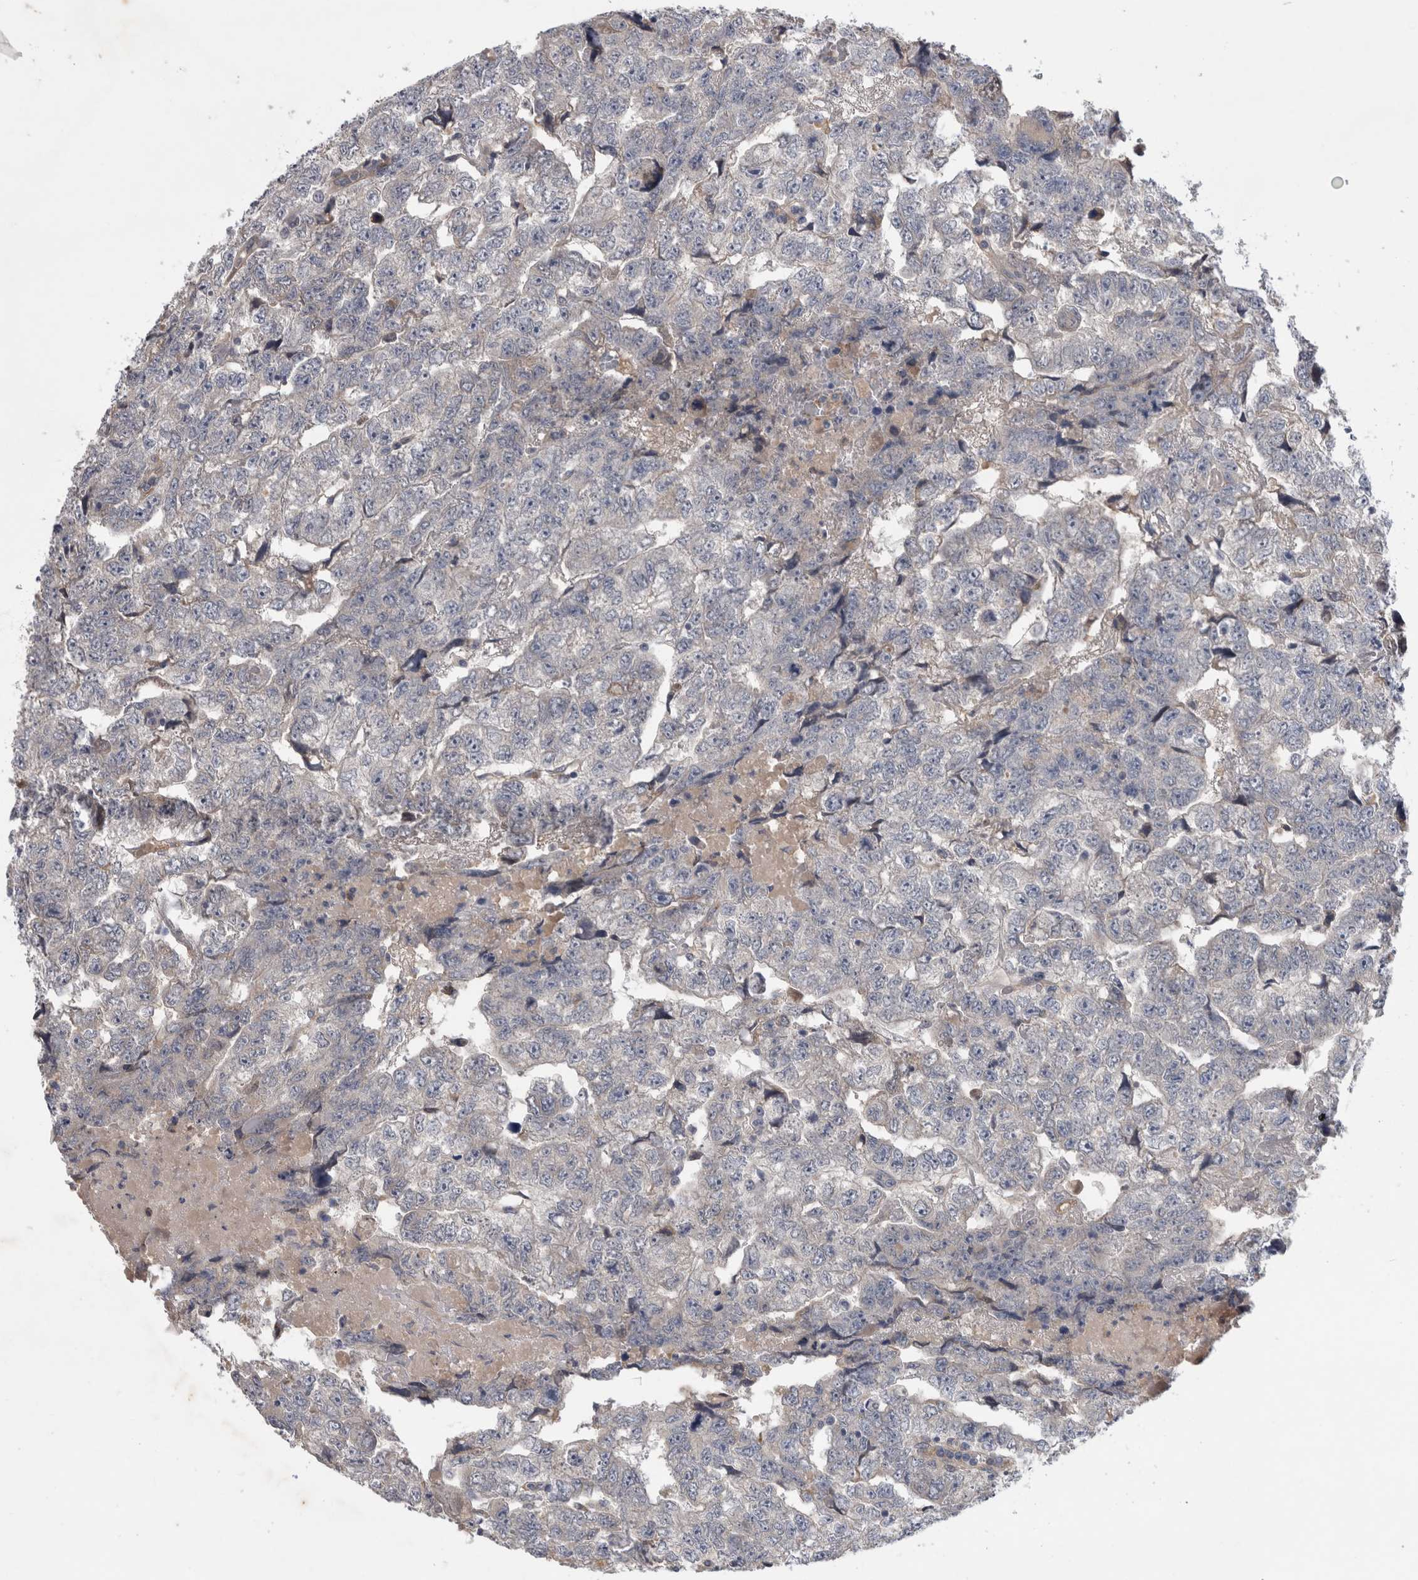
{"staining": {"intensity": "negative", "quantity": "none", "location": "none"}, "tissue": "testis cancer", "cell_type": "Tumor cells", "image_type": "cancer", "snomed": [{"axis": "morphology", "description": "Carcinoma, Embryonal, NOS"}, {"axis": "topography", "description": "Testis"}], "caption": "This is a image of immunohistochemistry staining of testis cancer, which shows no expression in tumor cells.", "gene": "ANKFY1", "patient": {"sex": "male", "age": 36}}